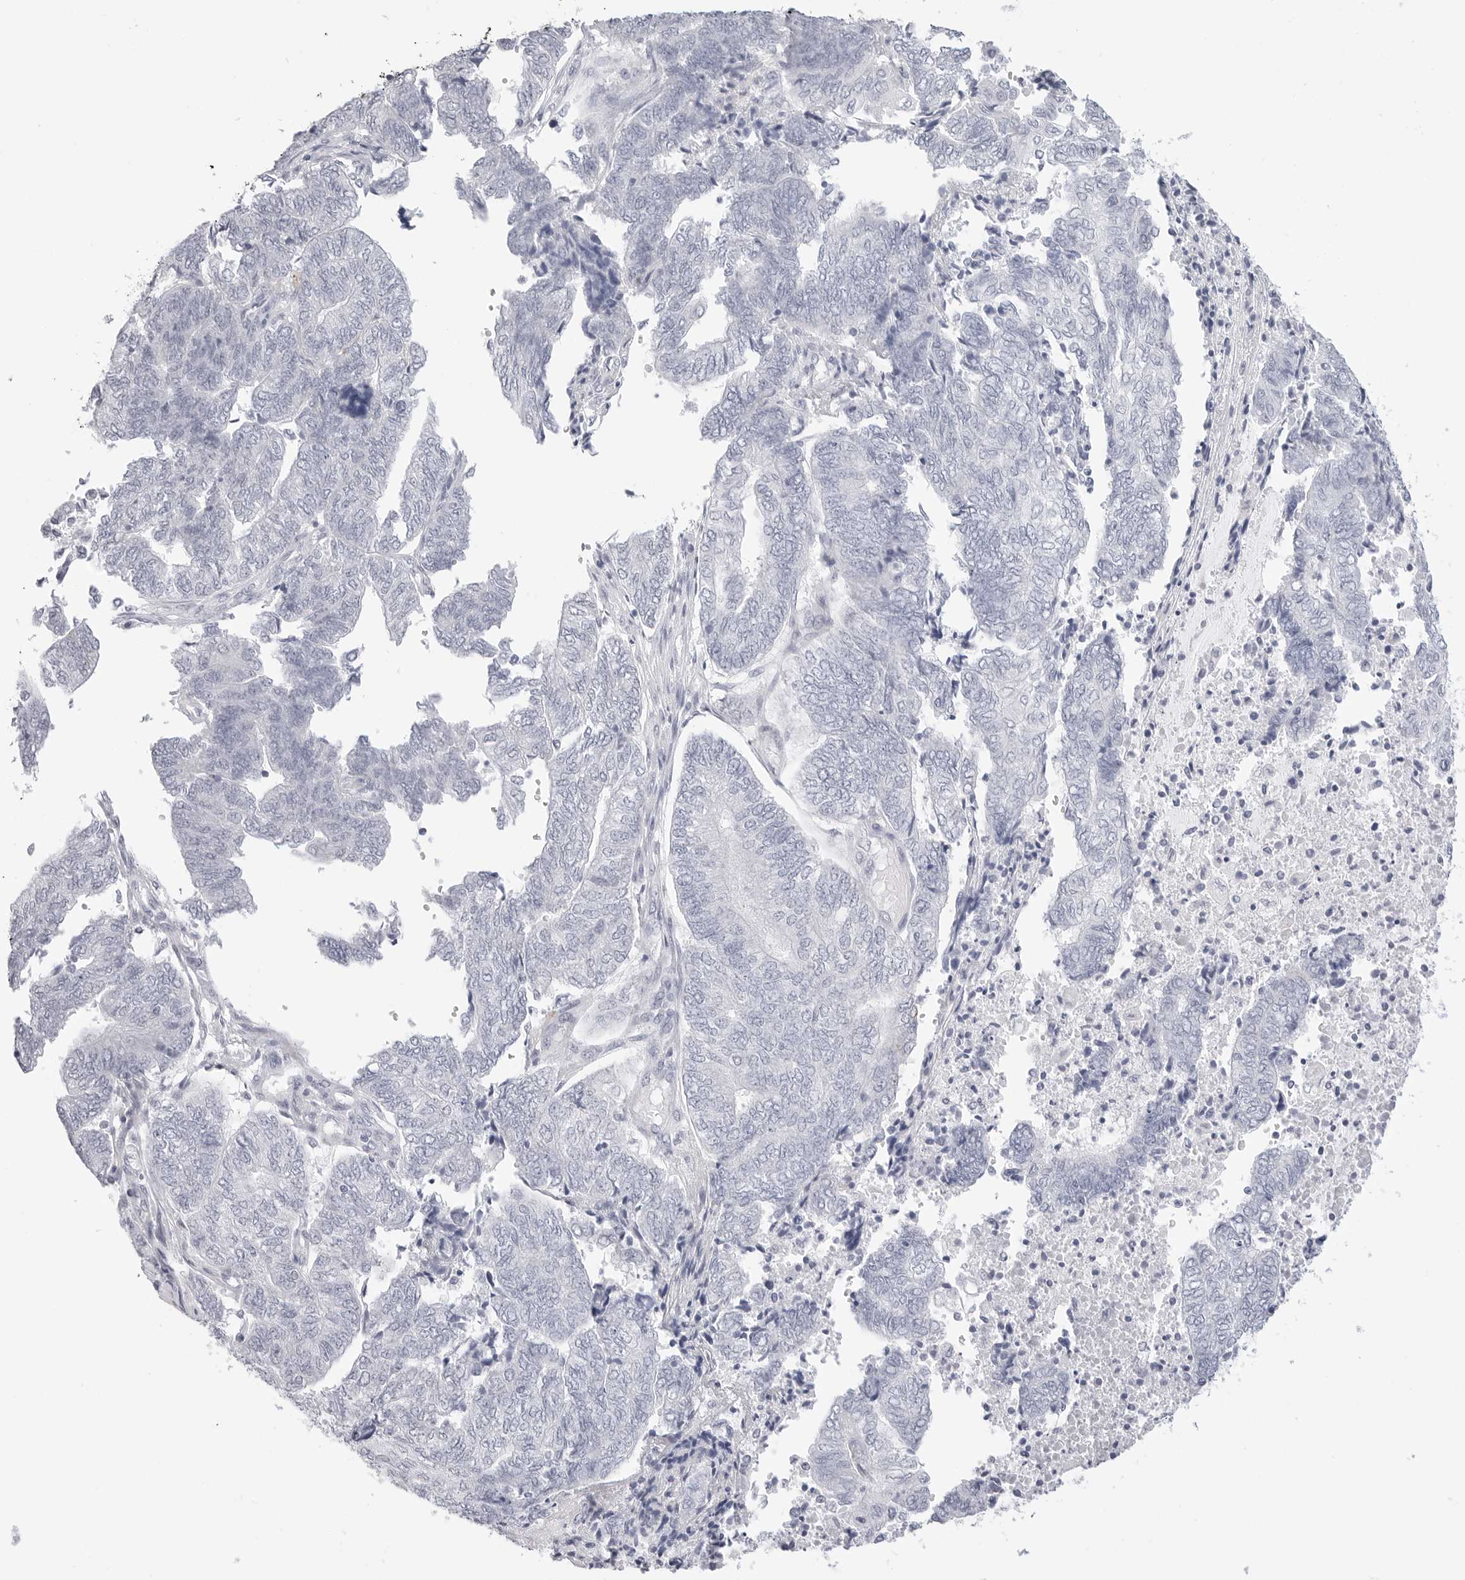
{"staining": {"intensity": "negative", "quantity": "none", "location": "none"}, "tissue": "endometrial cancer", "cell_type": "Tumor cells", "image_type": "cancer", "snomed": [{"axis": "morphology", "description": "Adenocarcinoma, NOS"}, {"axis": "topography", "description": "Uterus"}, {"axis": "topography", "description": "Endometrium"}], "caption": "IHC photomicrograph of neoplastic tissue: endometrial cancer stained with DAB (3,3'-diaminobenzidine) demonstrates no significant protein positivity in tumor cells.", "gene": "HMGCS2", "patient": {"sex": "female", "age": 70}}